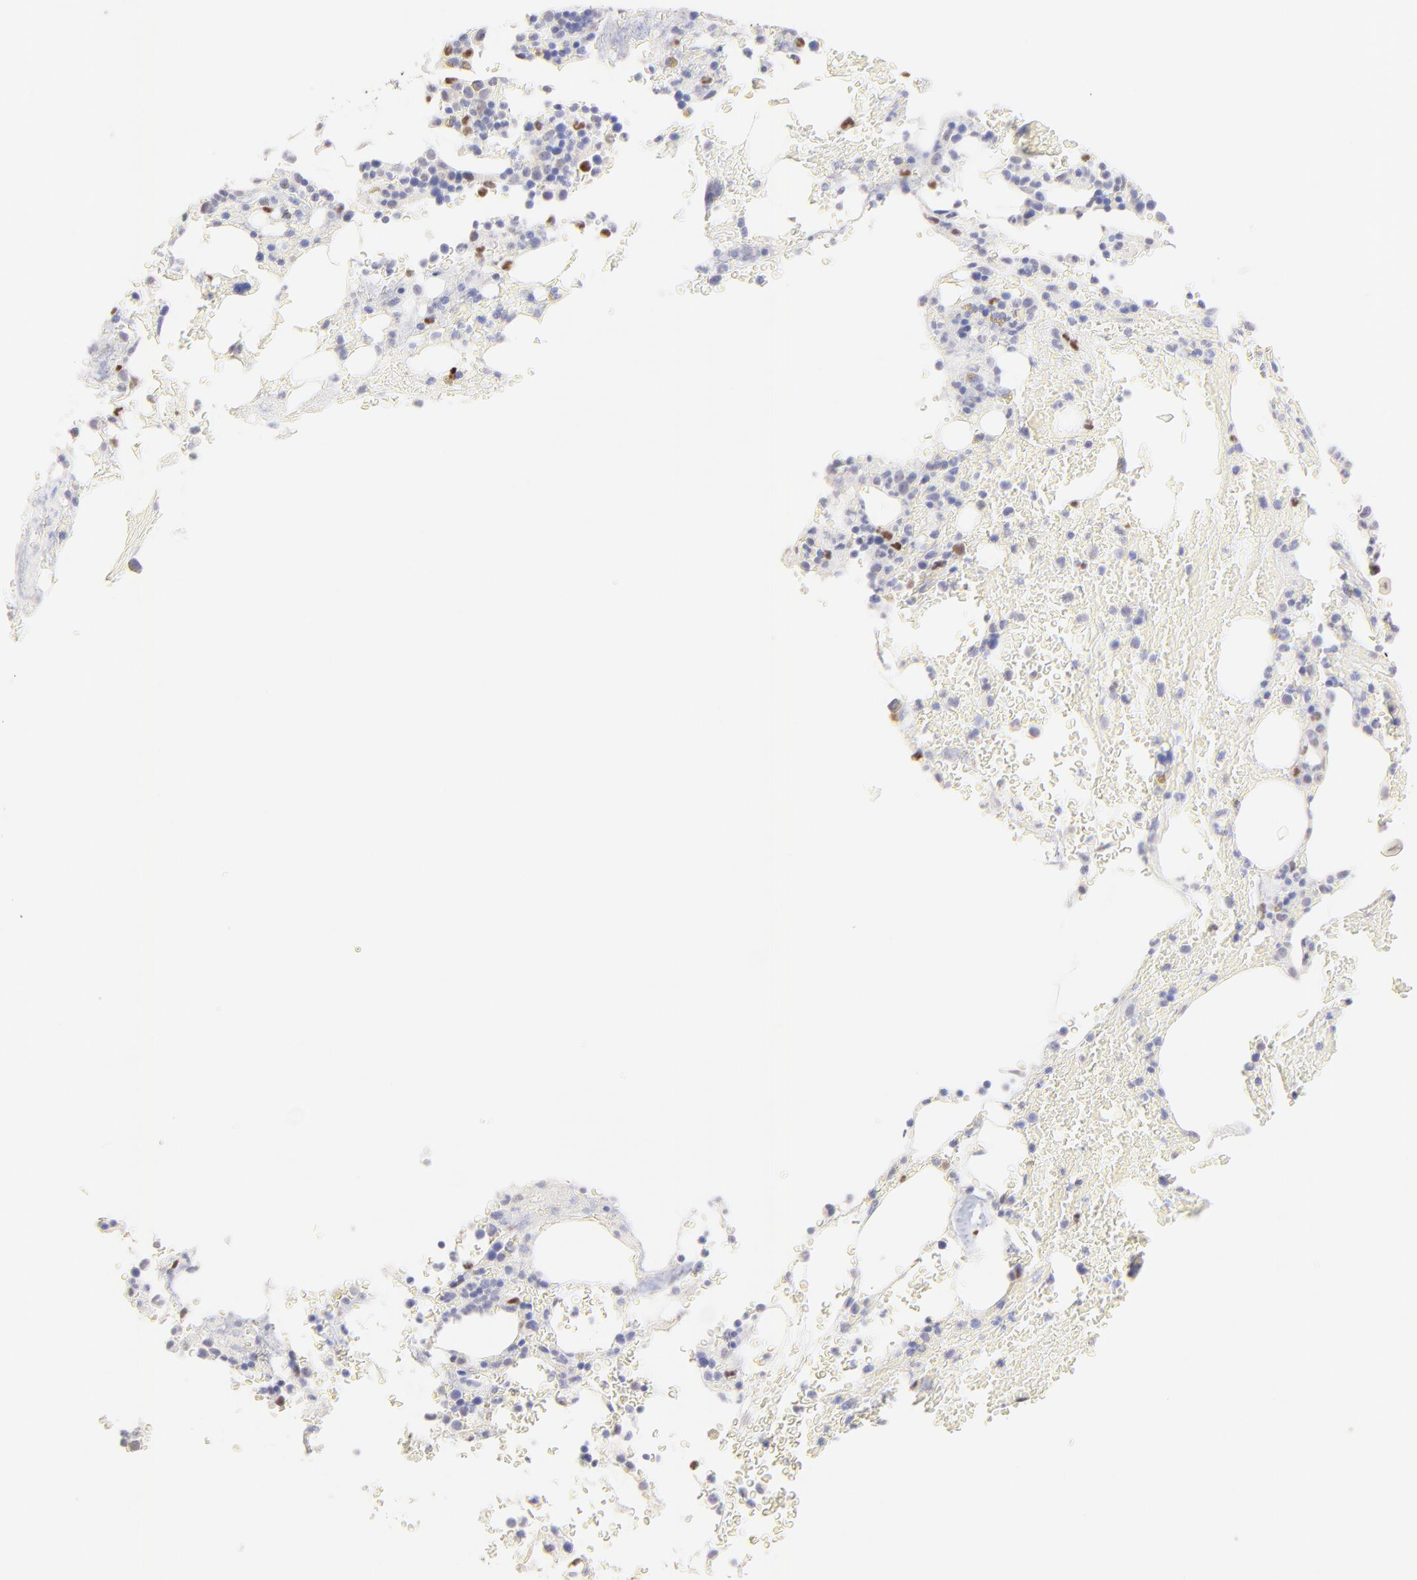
{"staining": {"intensity": "strong", "quantity": "<25%", "location": "nuclear"}, "tissue": "bone marrow", "cell_type": "Hematopoietic cells", "image_type": "normal", "snomed": [{"axis": "morphology", "description": "Normal tissue, NOS"}, {"axis": "topography", "description": "Bone marrow"}], "caption": "Bone marrow stained with a brown dye demonstrates strong nuclear positive staining in approximately <25% of hematopoietic cells.", "gene": "KLF4", "patient": {"sex": "female", "age": 73}}